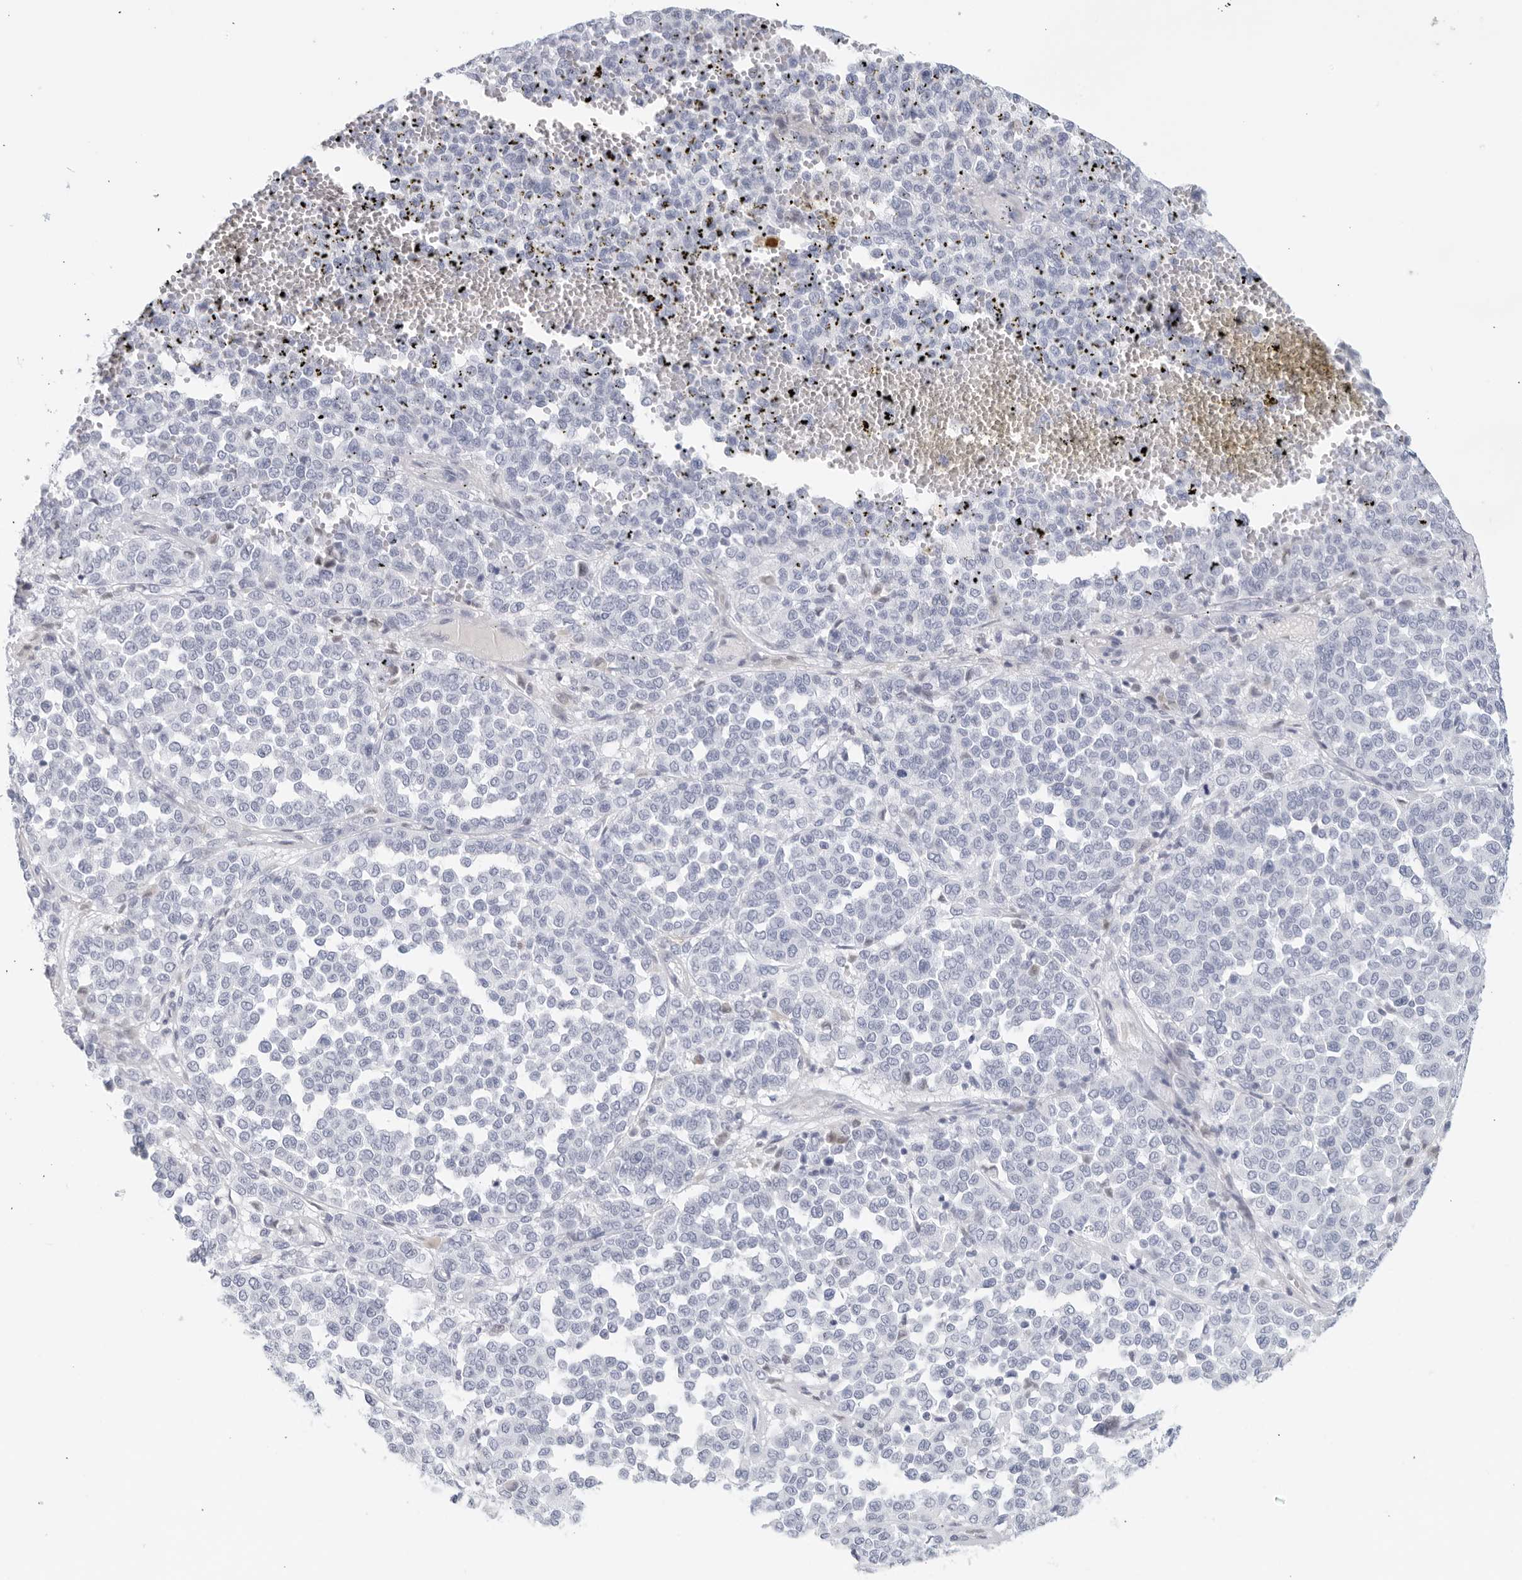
{"staining": {"intensity": "negative", "quantity": "none", "location": "none"}, "tissue": "melanoma", "cell_type": "Tumor cells", "image_type": "cancer", "snomed": [{"axis": "morphology", "description": "Malignant melanoma, Metastatic site"}, {"axis": "topography", "description": "Pancreas"}], "caption": "An immunohistochemistry histopathology image of malignant melanoma (metastatic site) is shown. There is no staining in tumor cells of malignant melanoma (metastatic site).", "gene": "FGG", "patient": {"sex": "female", "age": 30}}